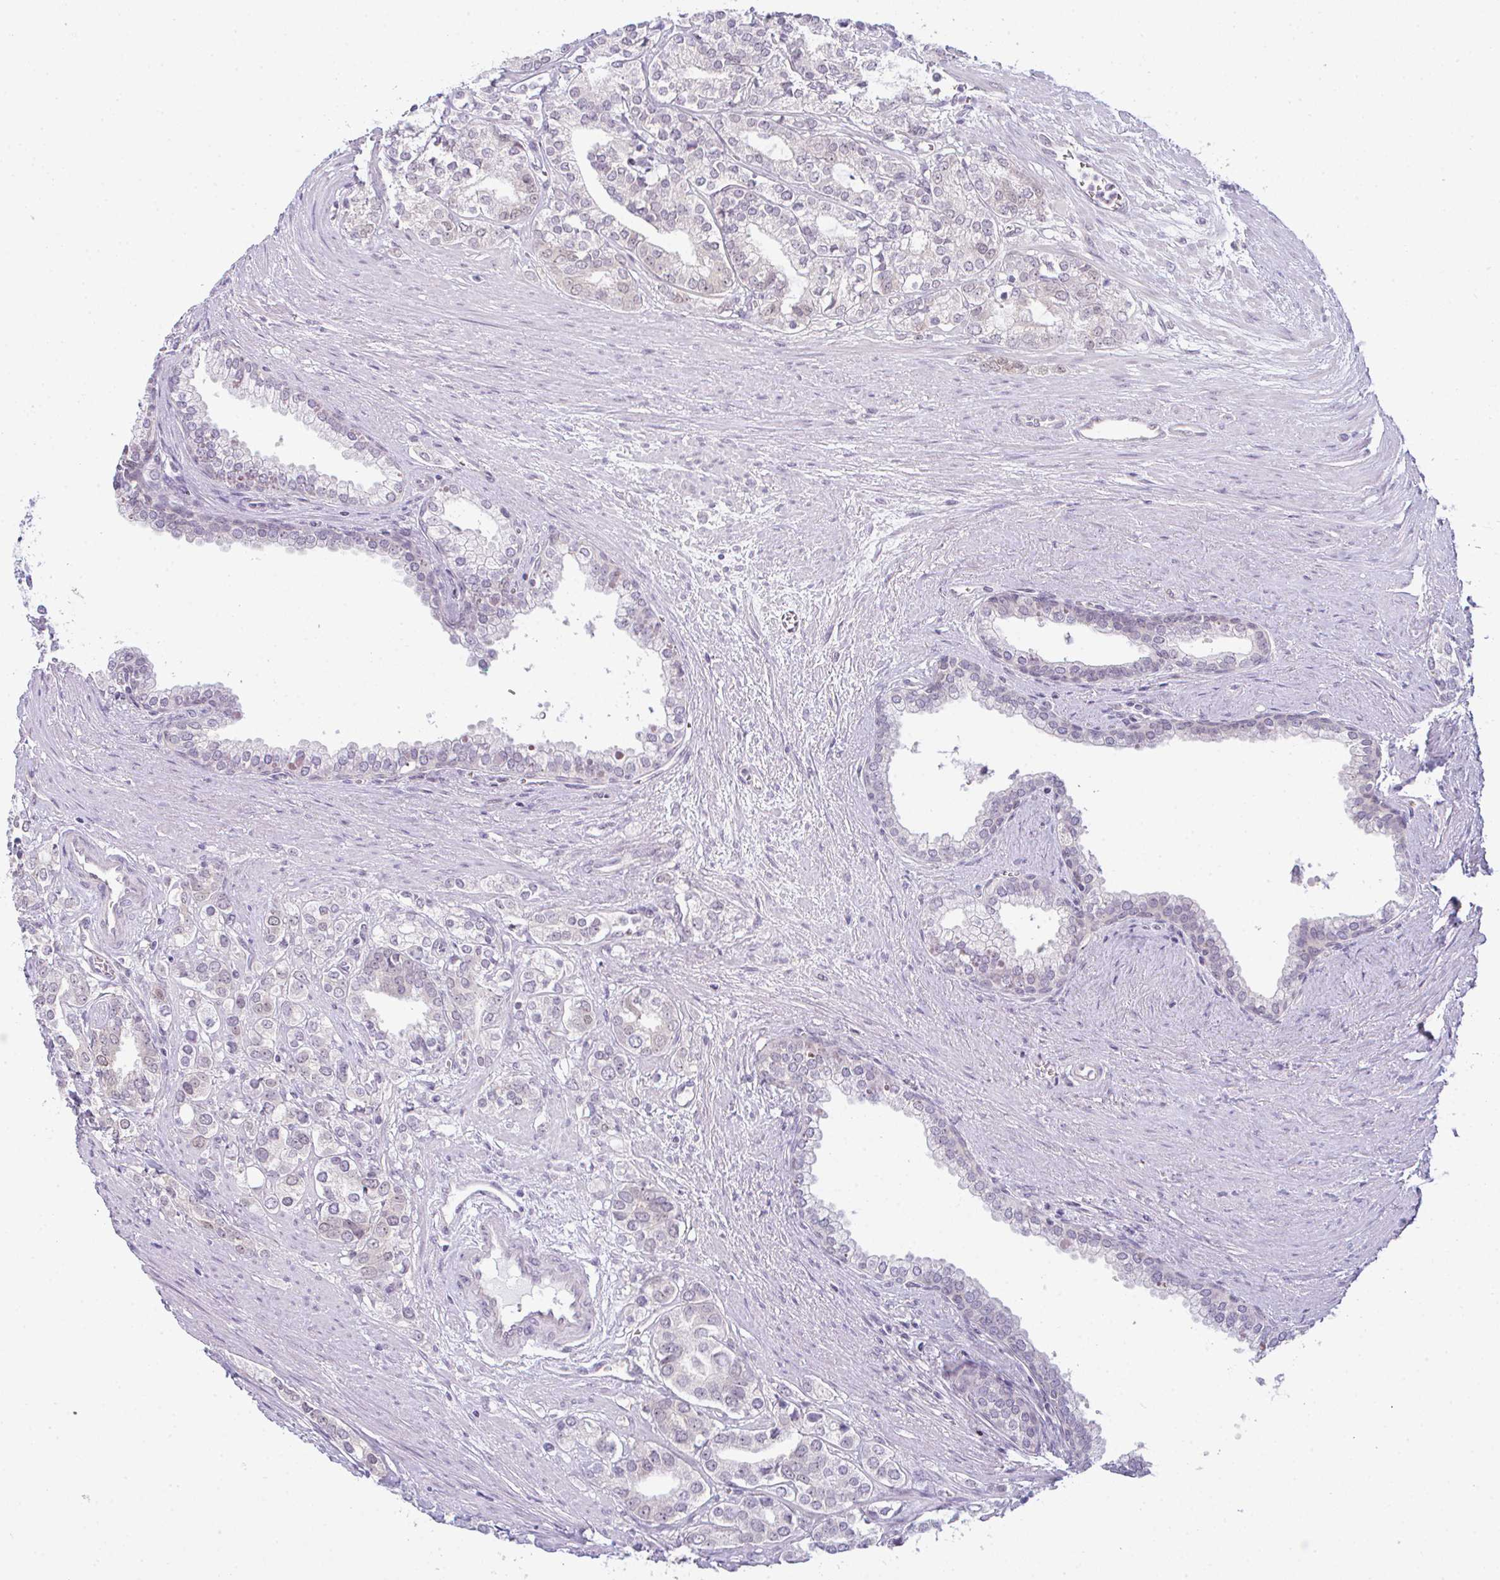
{"staining": {"intensity": "negative", "quantity": "none", "location": "none"}, "tissue": "prostate cancer", "cell_type": "Tumor cells", "image_type": "cancer", "snomed": [{"axis": "morphology", "description": "Adenocarcinoma, High grade"}, {"axis": "topography", "description": "Prostate"}], "caption": "This is an immunohistochemistry histopathology image of prostate adenocarcinoma (high-grade). There is no expression in tumor cells.", "gene": "CSE1L", "patient": {"sex": "male", "age": 58}}